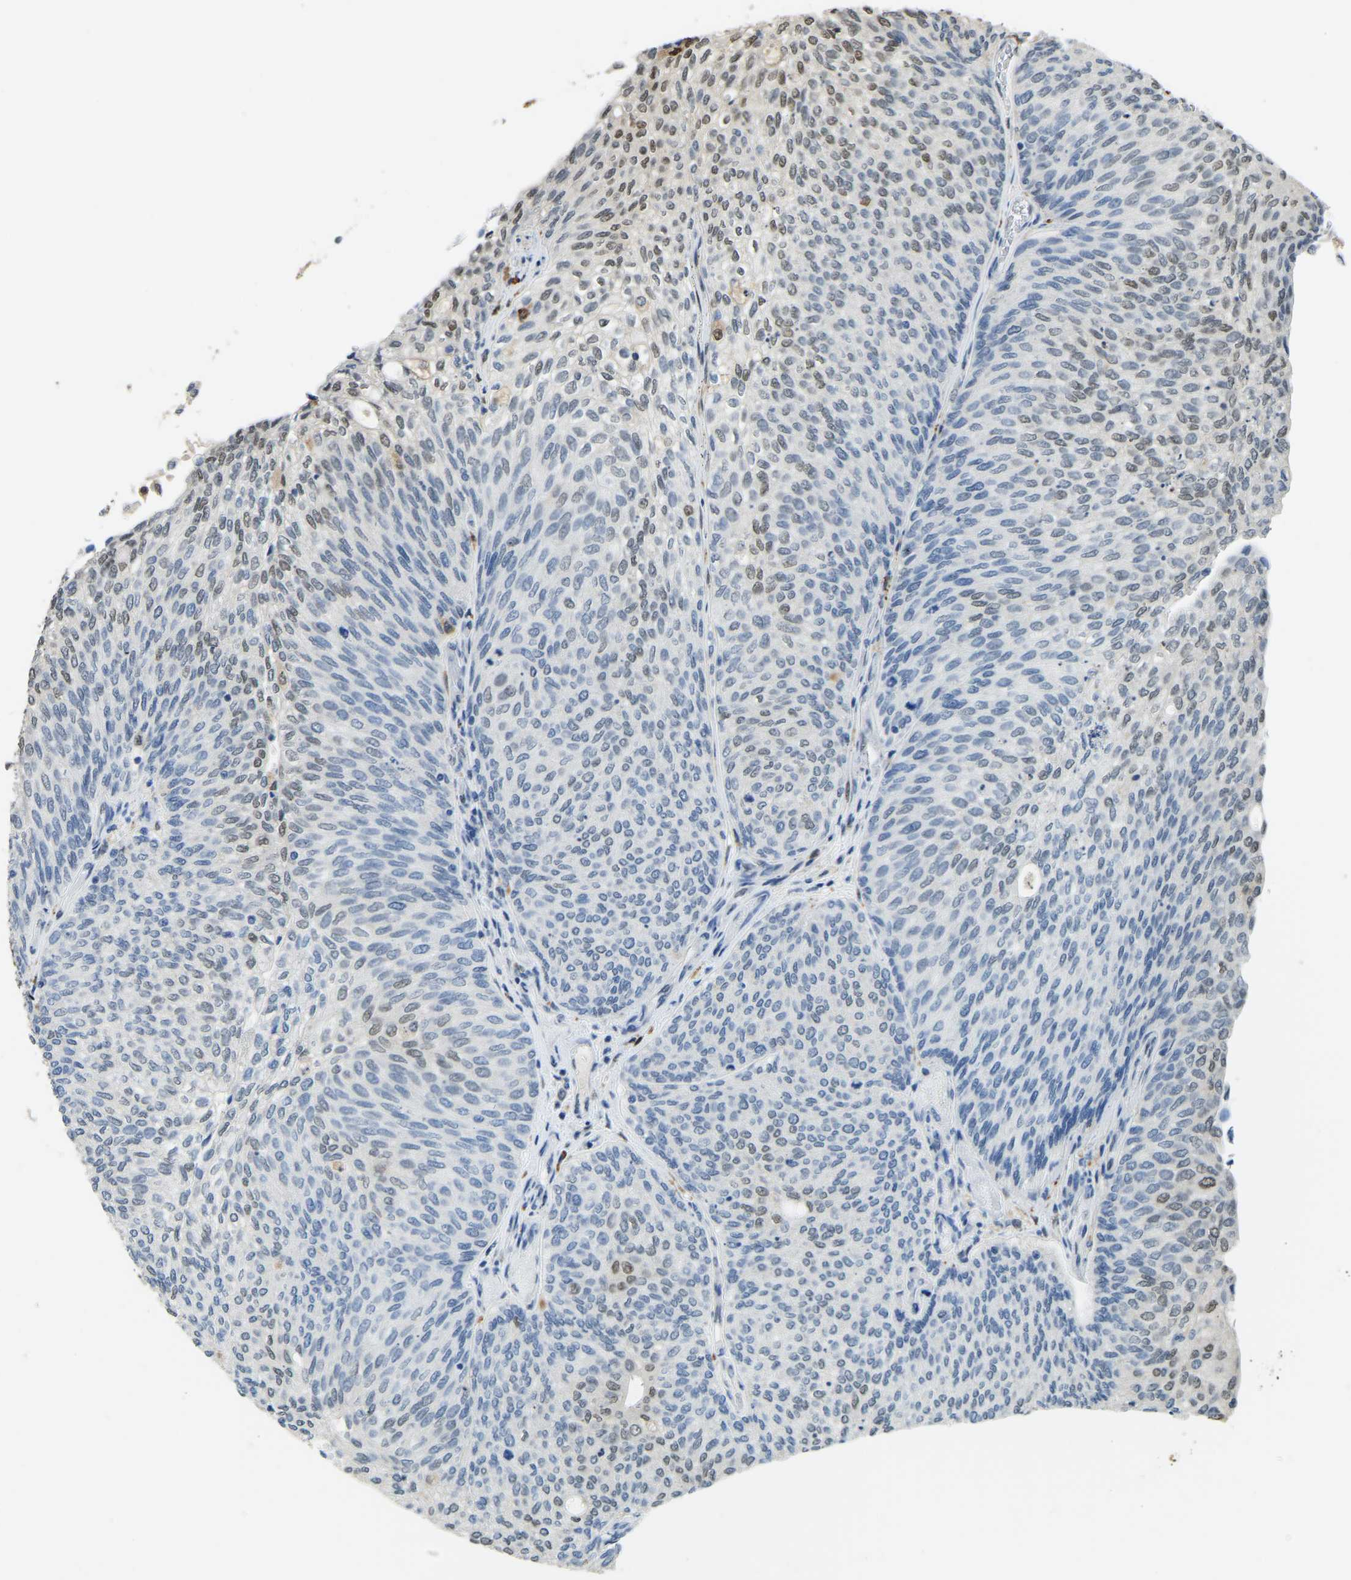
{"staining": {"intensity": "weak", "quantity": "<25%", "location": "nuclear"}, "tissue": "urothelial cancer", "cell_type": "Tumor cells", "image_type": "cancer", "snomed": [{"axis": "morphology", "description": "Urothelial carcinoma, Low grade"}, {"axis": "topography", "description": "Urinary bladder"}], "caption": "IHC photomicrograph of neoplastic tissue: human urothelial carcinoma (low-grade) stained with DAB (3,3'-diaminobenzidine) shows no significant protein staining in tumor cells.", "gene": "NANS", "patient": {"sex": "female", "age": 79}}